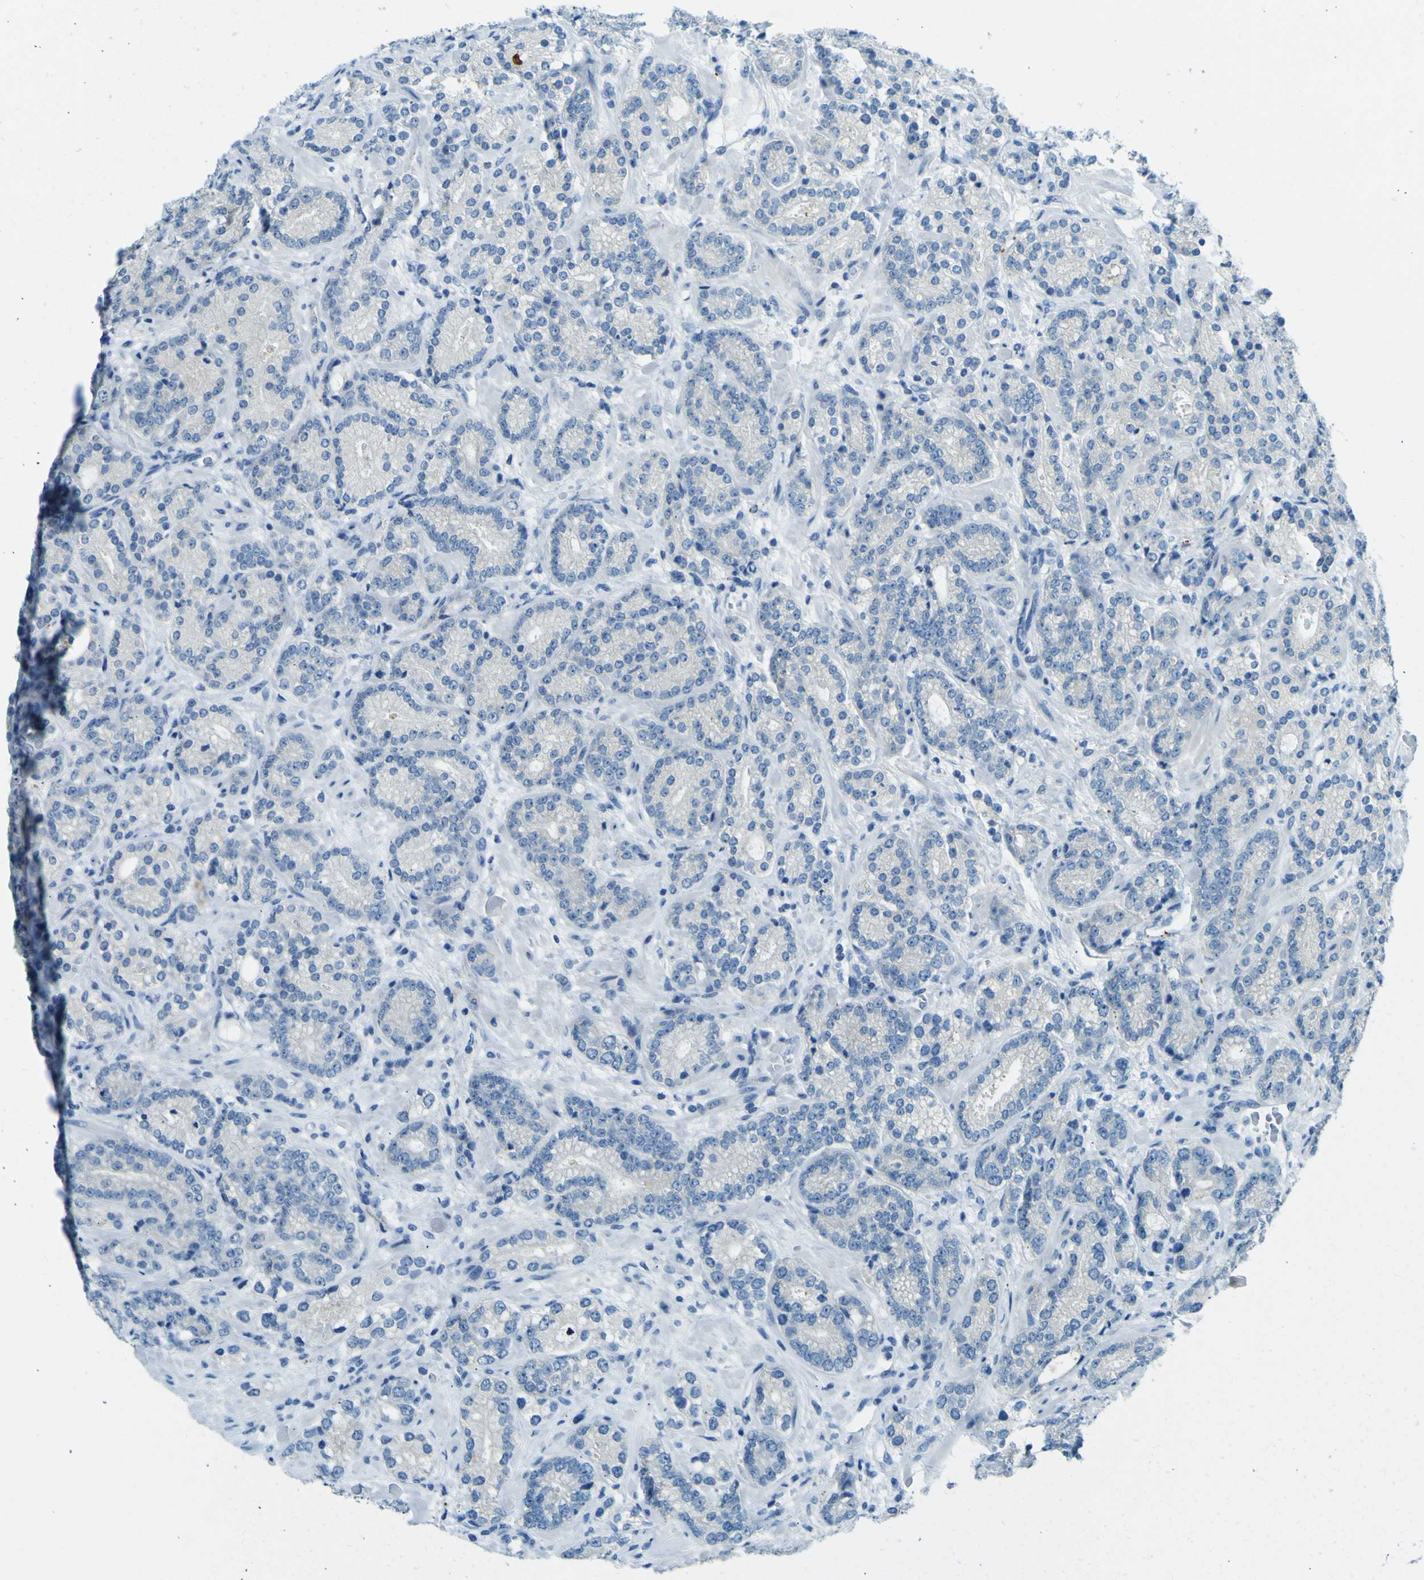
{"staining": {"intensity": "negative", "quantity": "none", "location": "none"}, "tissue": "prostate cancer", "cell_type": "Tumor cells", "image_type": "cancer", "snomed": [{"axis": "morphology", "description": "Adenocarcinoma, High grade"}, {"axis": "topography", "description": "Prostate"}], "caption": "An image of prostate cancer (adenocarcinoma (high-grade)) stained for a protein displays no brown staining in tumor cells.", "gene": "SORCS1", "patient": {"sex": "male", "age": 61}}